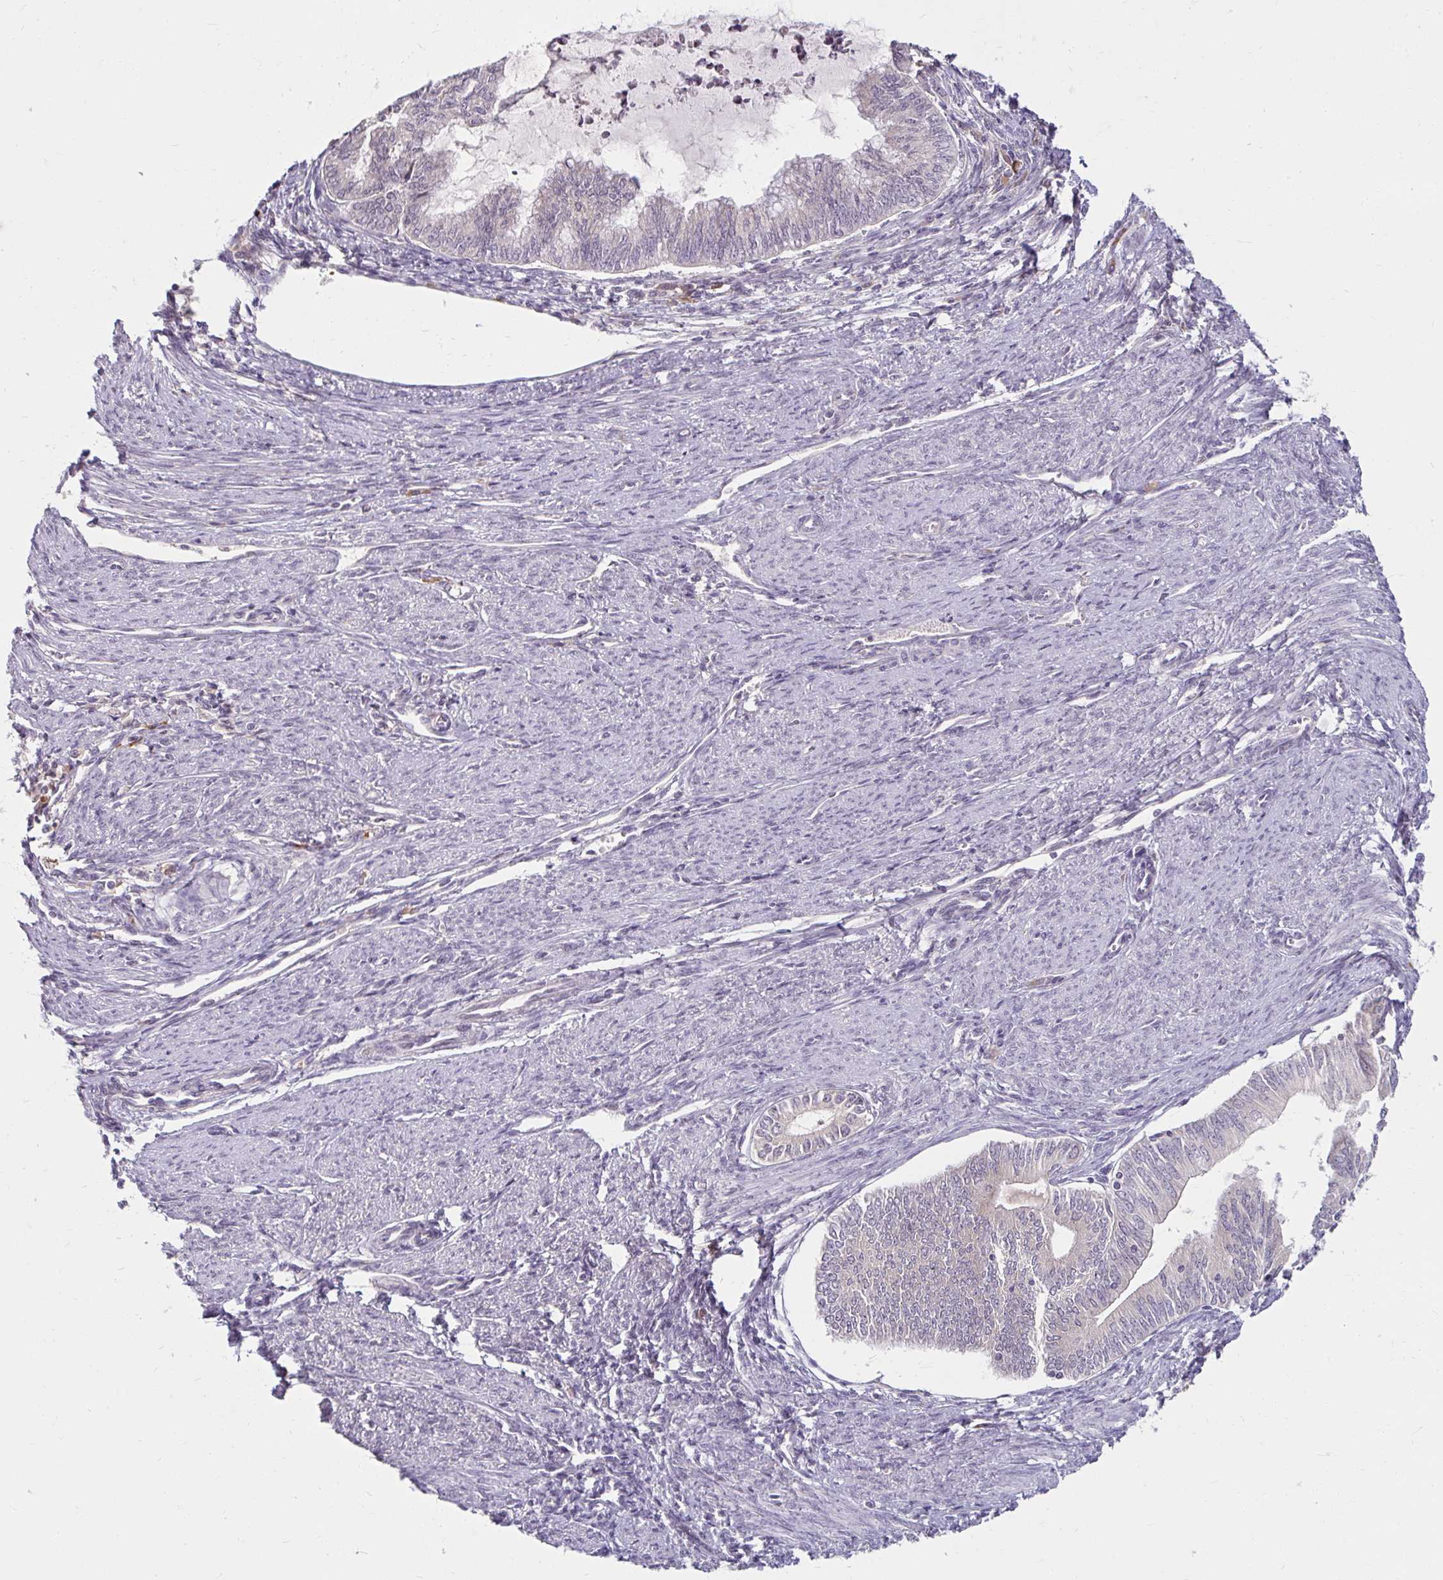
{"staining": {"intensity": "negative", "quantity": "none", "location": "none"}, "tissue": "endometrial cancer", "cell_type": "Tumor cells", "image_type": "cancer", "snomed": [{"axis": "morphology", "description": "Adenocarcinoma, NOS"}, {"axis": "topography", "description": "Endometrium"}], "caption": "Tumor cells show no significant protein staining in endometrial cancer (adenocarcinoma). (DAB (3,3'-diaminobenzidine) immunohistochemistry (IHC) visualized using brightfield microscopy, high magnification).", "gene": "DDN", "patient": {"sex": "female", "age": 79}}